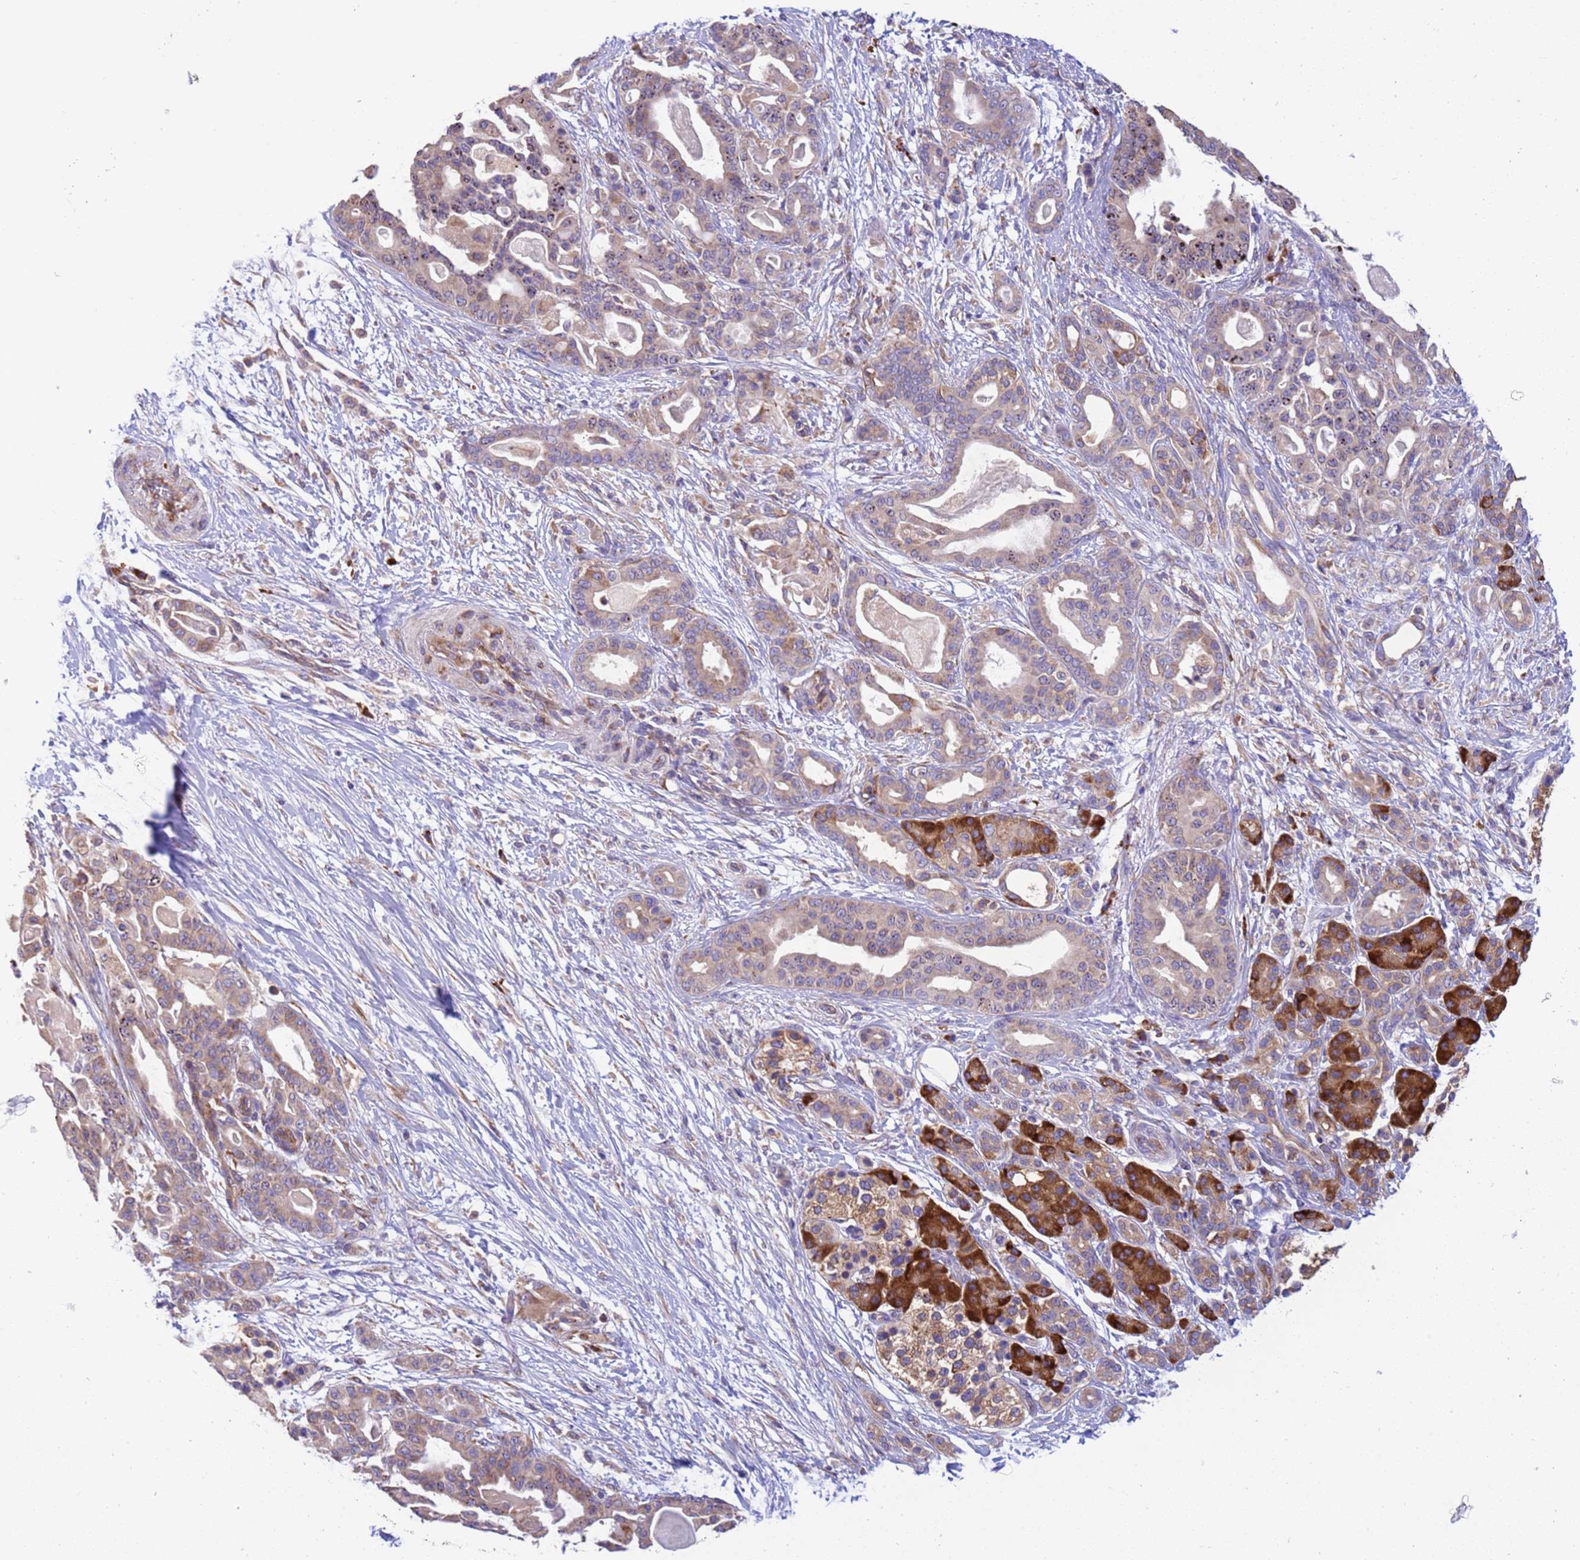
{"staining": {"intensity": "strong", "quantity": "<25%", "location": "cytoplasmic/membranous"}, "tissue": "pancreatic cancer", "cell_type": "Tumor cells", "image_type": "cancer", "snomed": [{"axis": "morphology", "description": "Adenocarcinoma, NOS"}, {"axis": "topography", "description": "Pancreas"}], "caption": "The immunohistochemical stain labels strong cytoplasmic/membranous staining in tumor cells of pancreatic adenocarcinoma tissue.", "gene": "THAP5", "patient": {"sex": "male", "age": 63}}